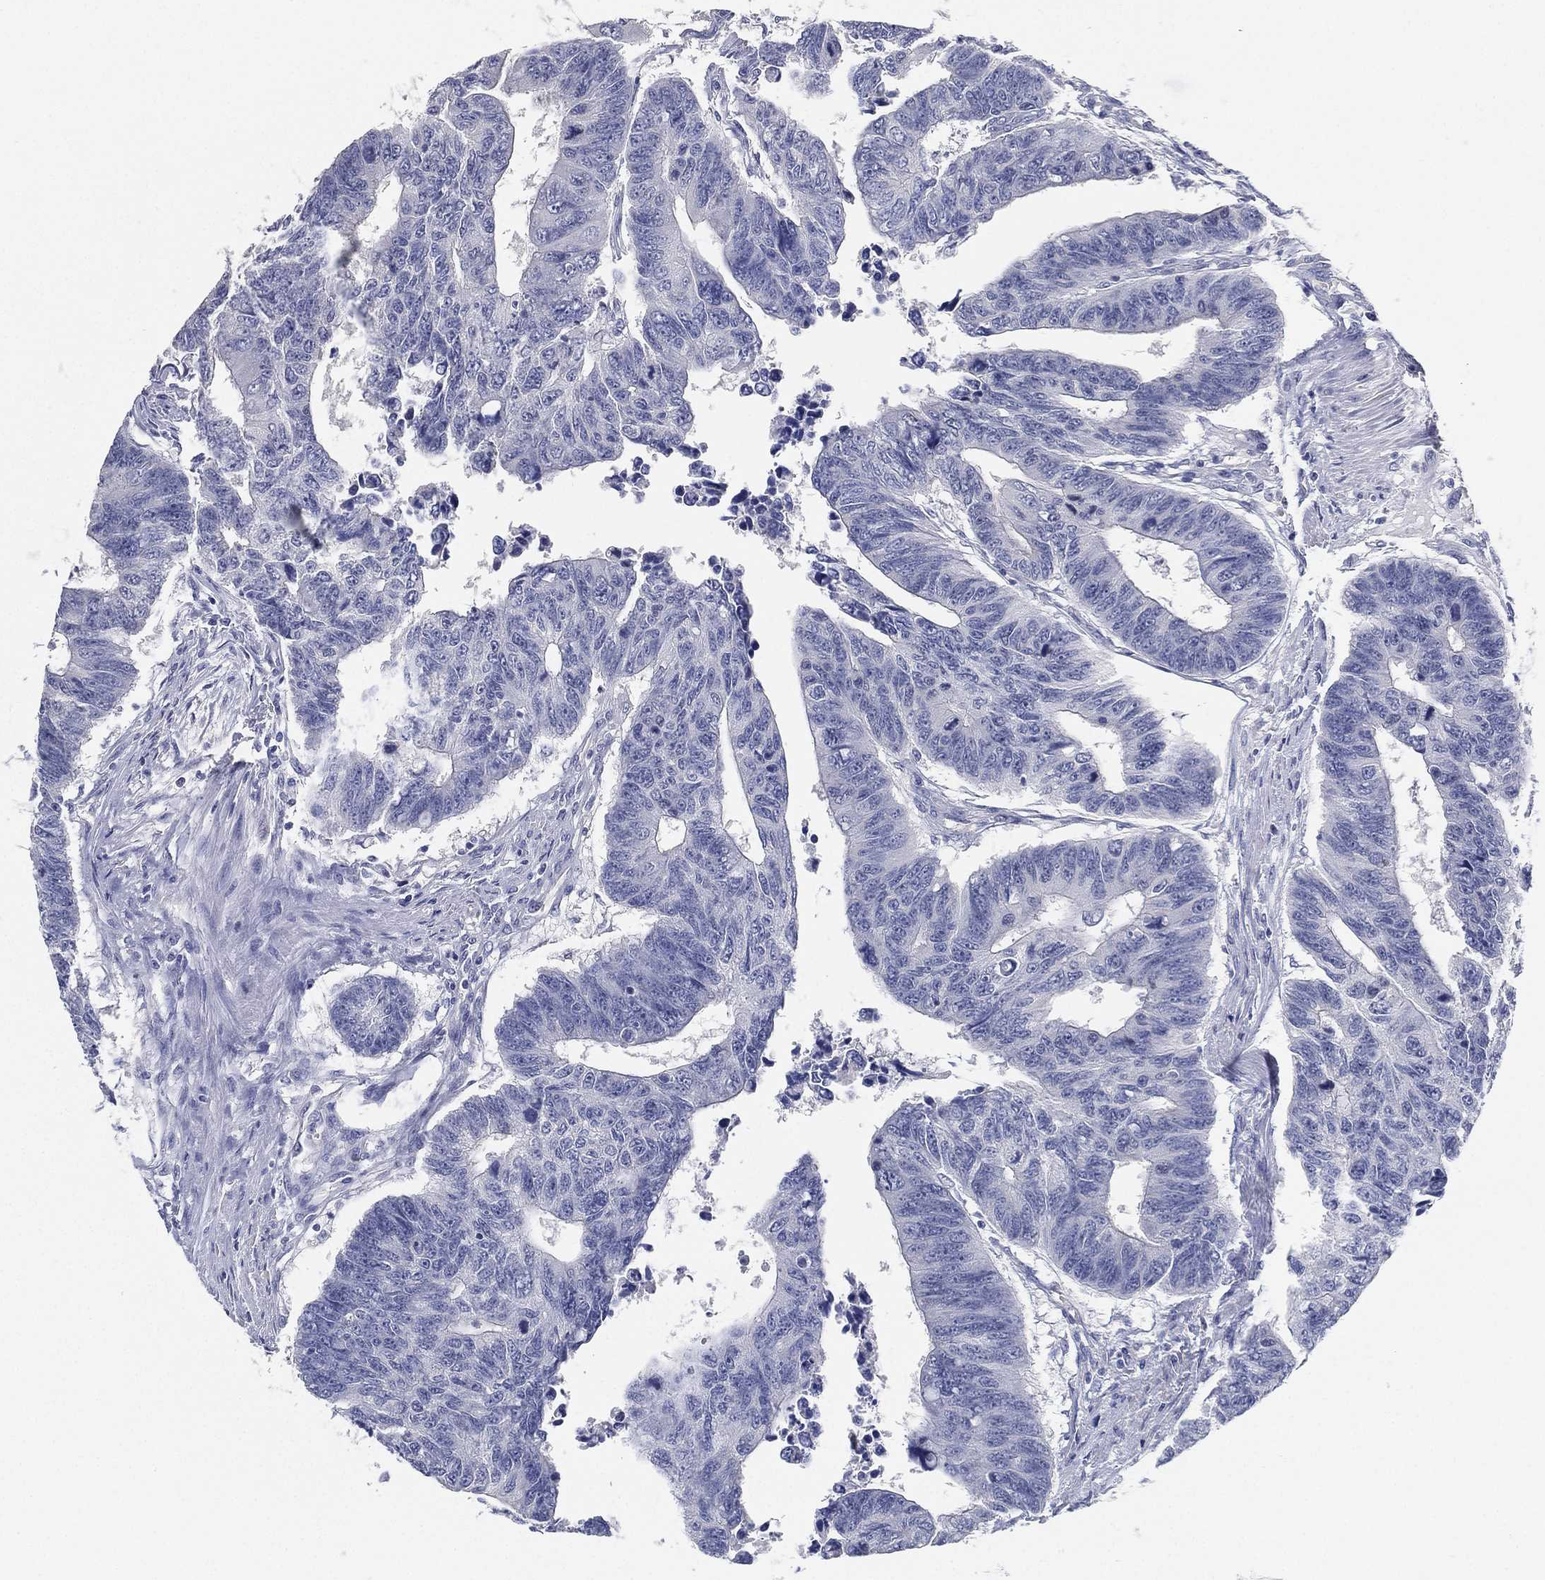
{"staining": {"intensity": "negative", "quantity": "none", "location": "none"}, "tissue": "colorectal cancer", "cell_type": "Tumor cells", "image_type": "cancer", "snomed": [{"axis": "morphology", "description": "Adenocarcinoma, NOS"}, {"axis": "topography", "description": "Rectum"}], "caption": "IHC image of neoplastic tissue: colorectal adenocarcinoma stained with DAB (3,3'-diaminobenzidine) demonstrates no significant protein staining in tumor cells.", "gene": "FAM187B", "patient": {"sex": "female", "age": 85}}